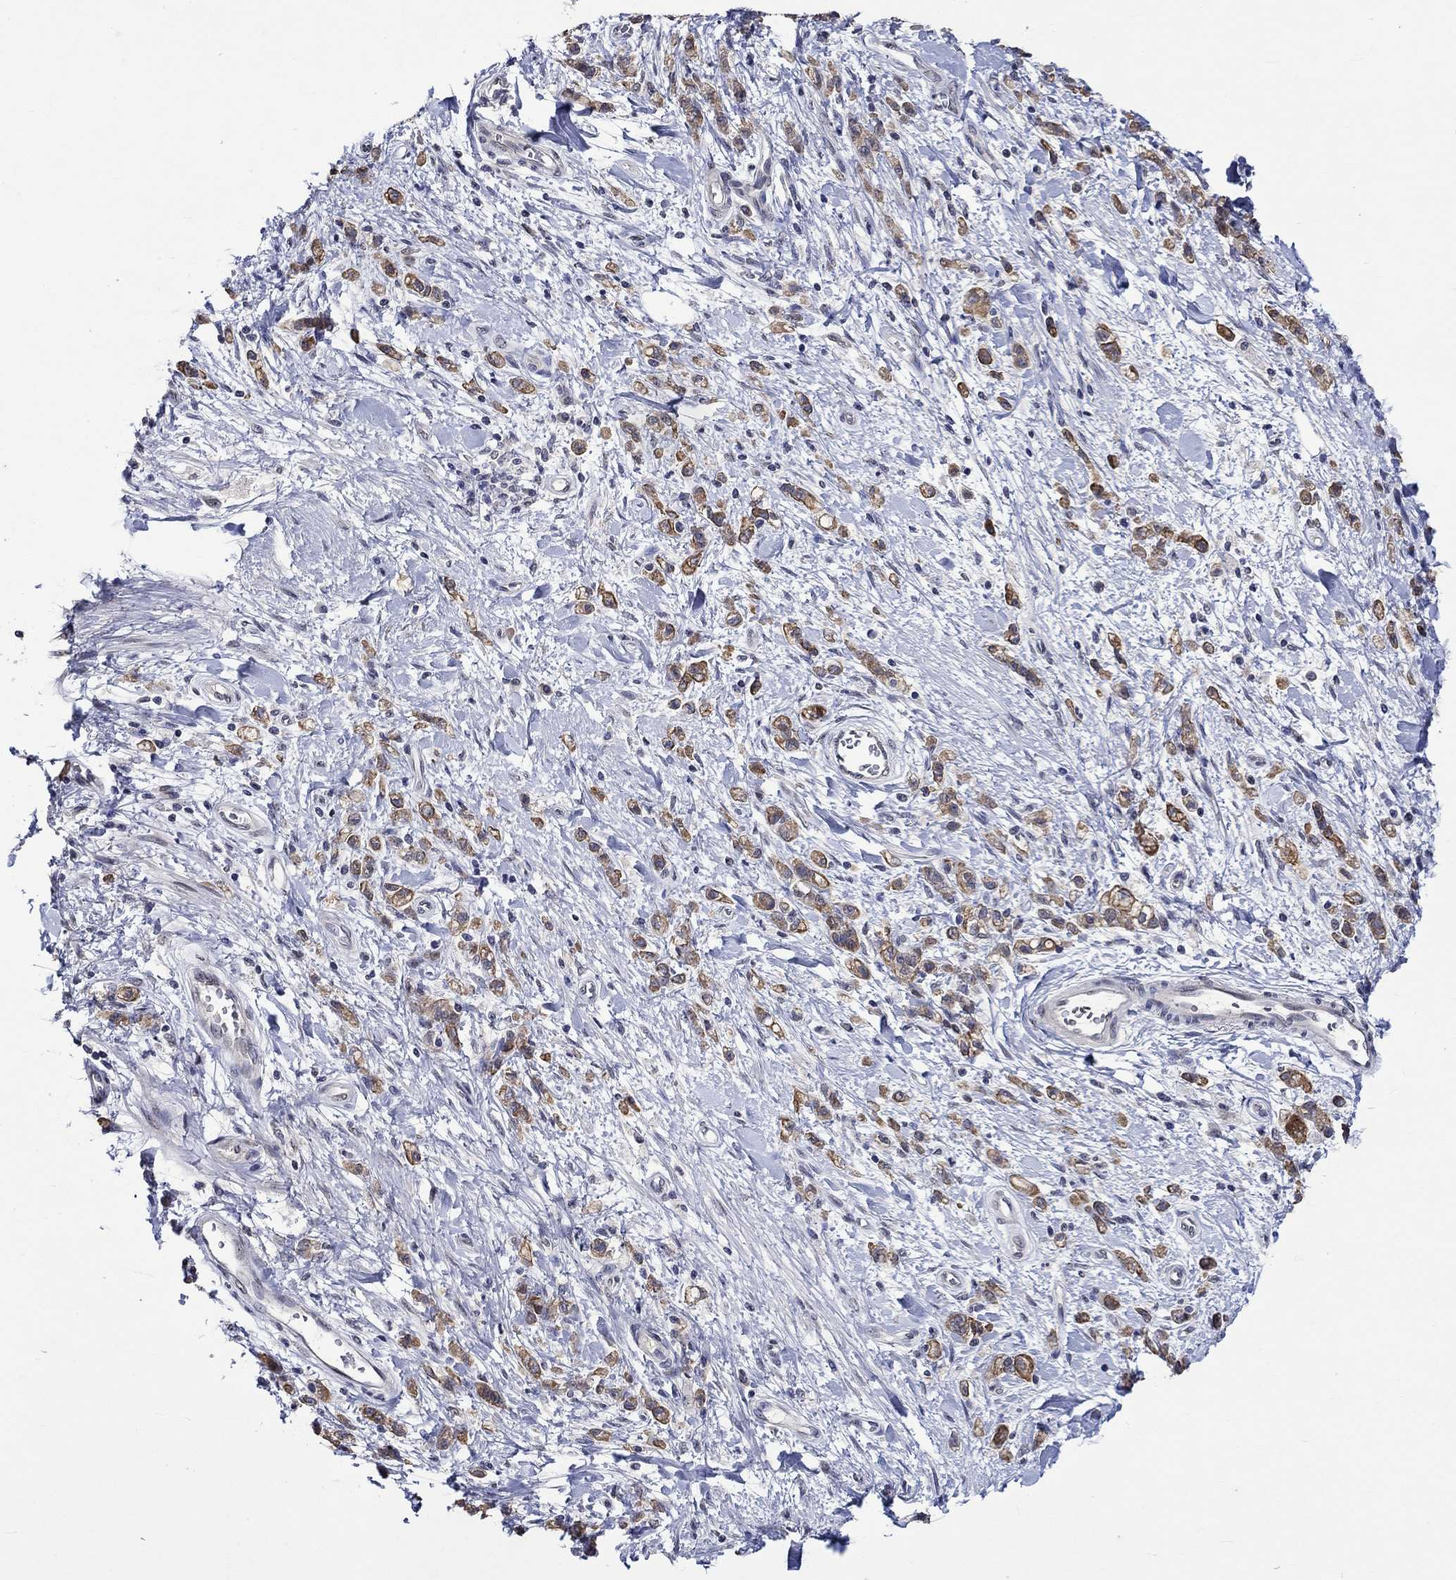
{"staining": {"intensity": "strong", "quantity": "25%-75%", "location": "cytoplasmic/membranous"}, "tissue": "stomach cancer", "cell_type": "Tumor cells", "image_type": "cancer", "snomed": [{"axis": "morphology", "description": "Adenocarcinoma, NOS"}, {"axis": "topography", "description": "Stomach"}], "caption": "Stomach cancer (adenocarcinoma) was stained to show a protein in brown. There is high levels of strong cytoplasmic/membranous staining in about 25%-75% of tumor cells. (Stains: DAB in brown, nuclei in blue, Microscopy: brightfield microscopy at high magnification).", "gene": "DDX3Y", "patient": {"sex": "male", "age": 77}}